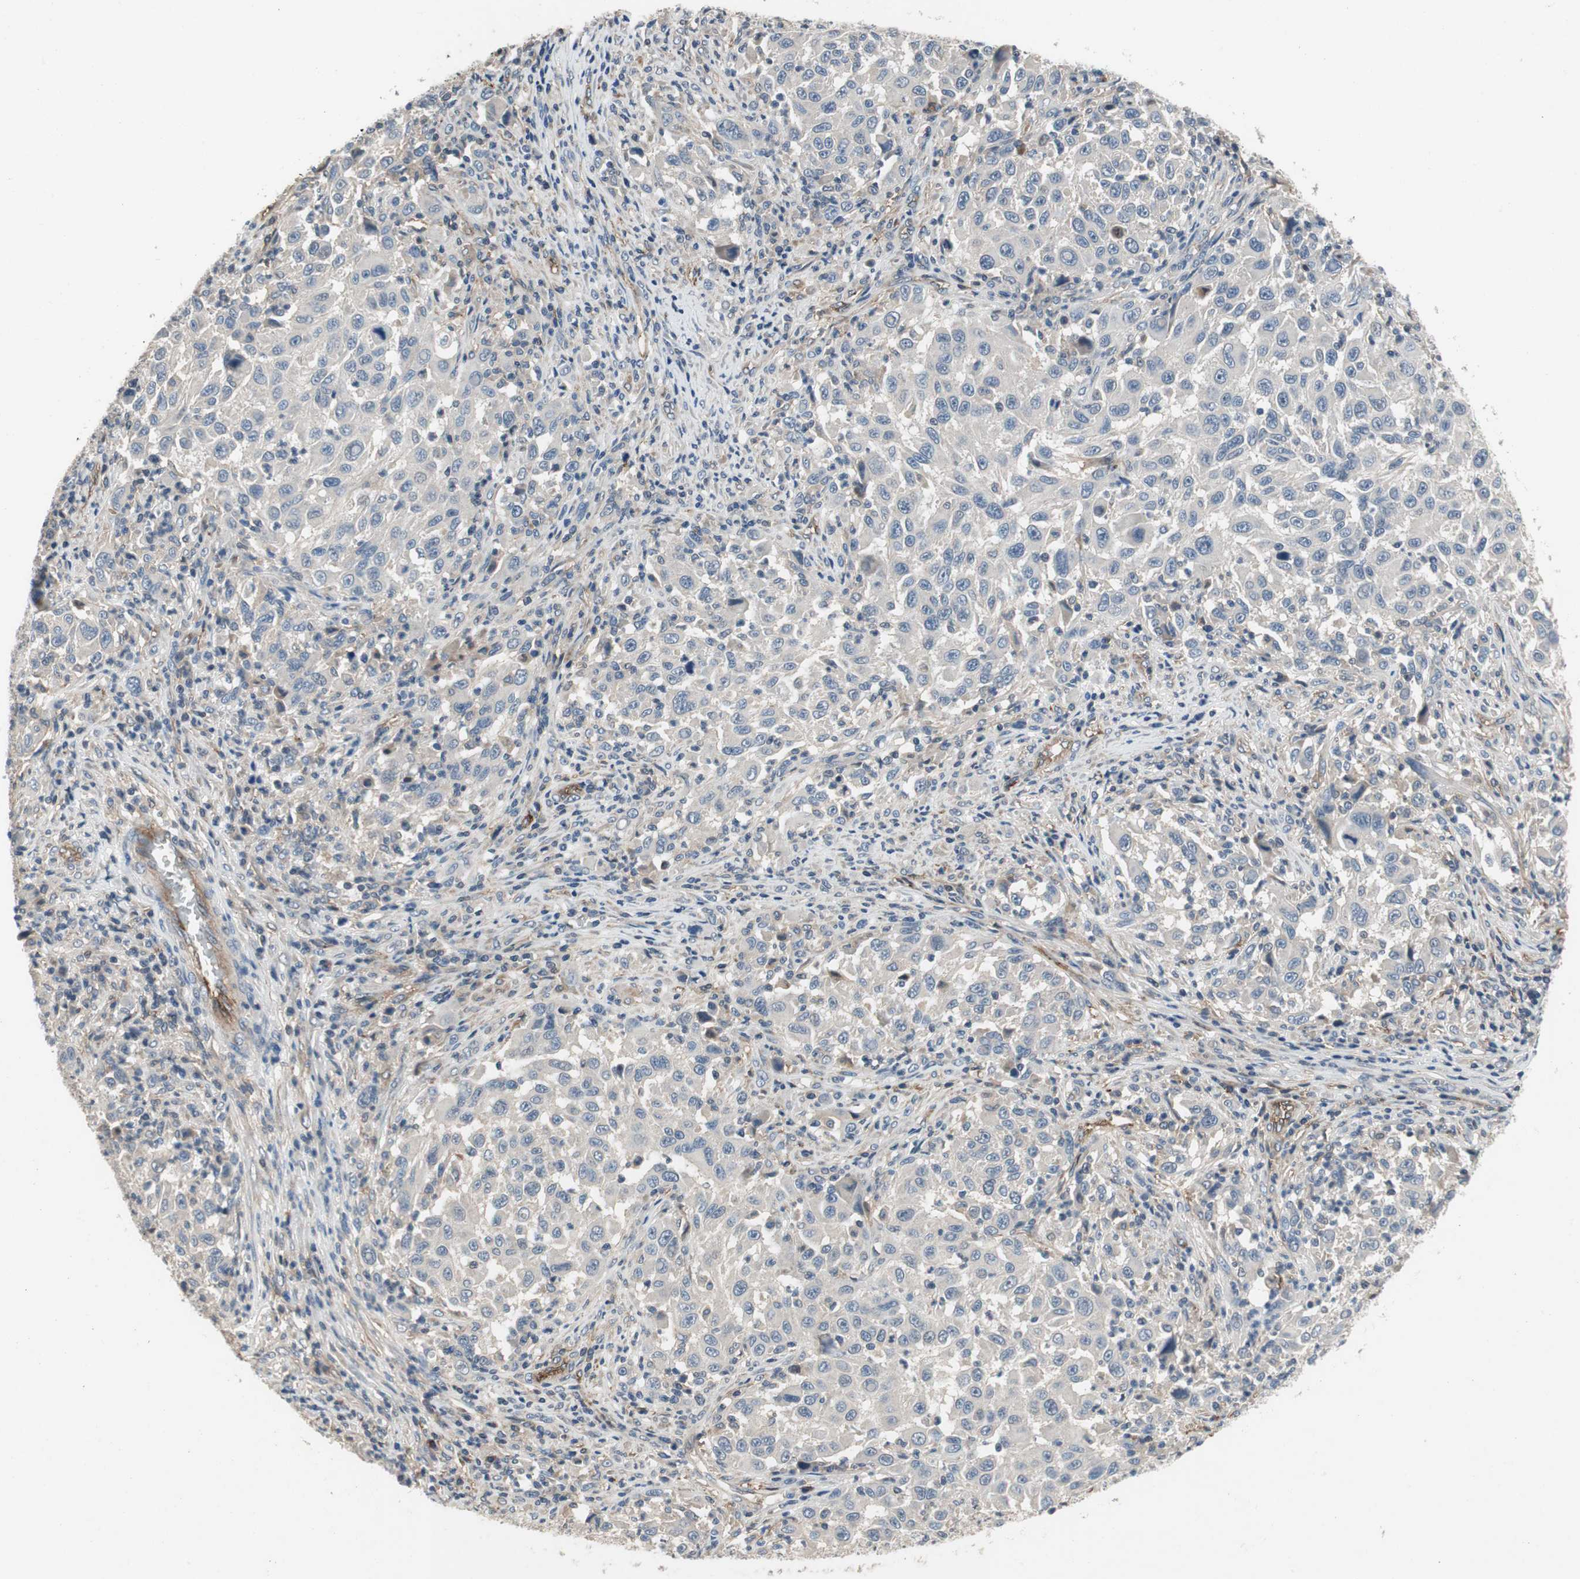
{"staining": {"intensity": "negative", "quantity": "none", "location": "none"}, "tissue": "melanoma", "cell_type": "Tumor cells", "image_type": "cancer", "snomed": [{"axis": "morphology", "description": "Malignant melanoma, Metastatic site"}, {"axis": "topography", "description": "Lymph node"}], "caption": "A high-resolution micrograph shows immunohistochemistry staining of melanoma, which shows no significant expression in tumor cells. The staining is performed using DAB brown chromogen with nuclei counter-stained in using hematoxylin.", "gene": "ALPL", "patient": {"sex": "male", "age": 61}}